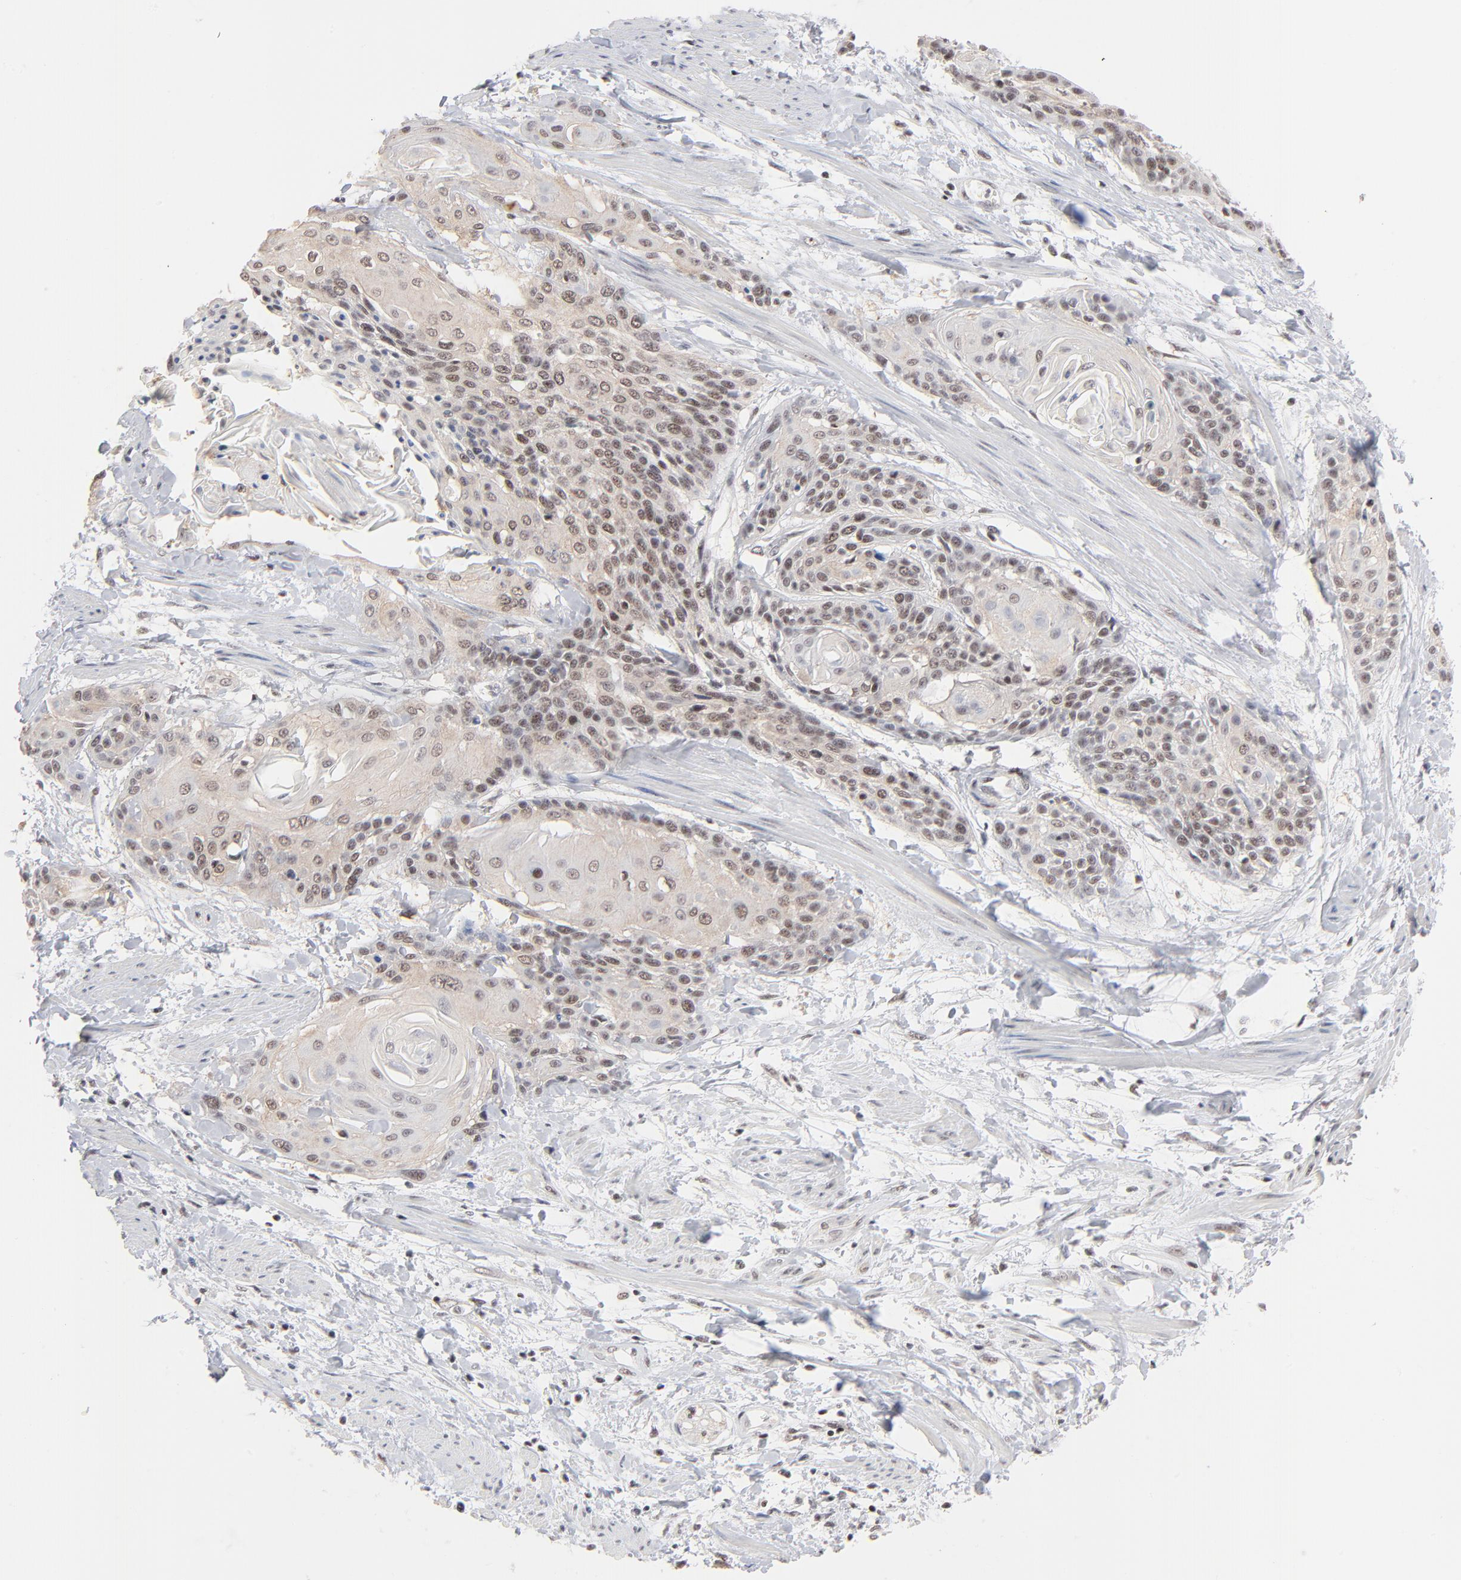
{"staining": {"intensity": "weak", "quantity": "25%-75%", "location": "nuclear"}, "tissue": "cervical cancer", "cell_type": "Tumor cells", "image_type": "cancer", "snomed": [{"axis": "morphology", "description": "Squamous cell carcinoma, NOS"}, {"axis": "topography", "description": "Cervix"}], "caption": "Cervical cancer (squamous cell carcinoma) stained with IHC reveals weak nuclear positivity in approximately 25%-75% of tumor cells.", "gene": "ZNF143", "patient": {"sex": "female", "age": 57}}